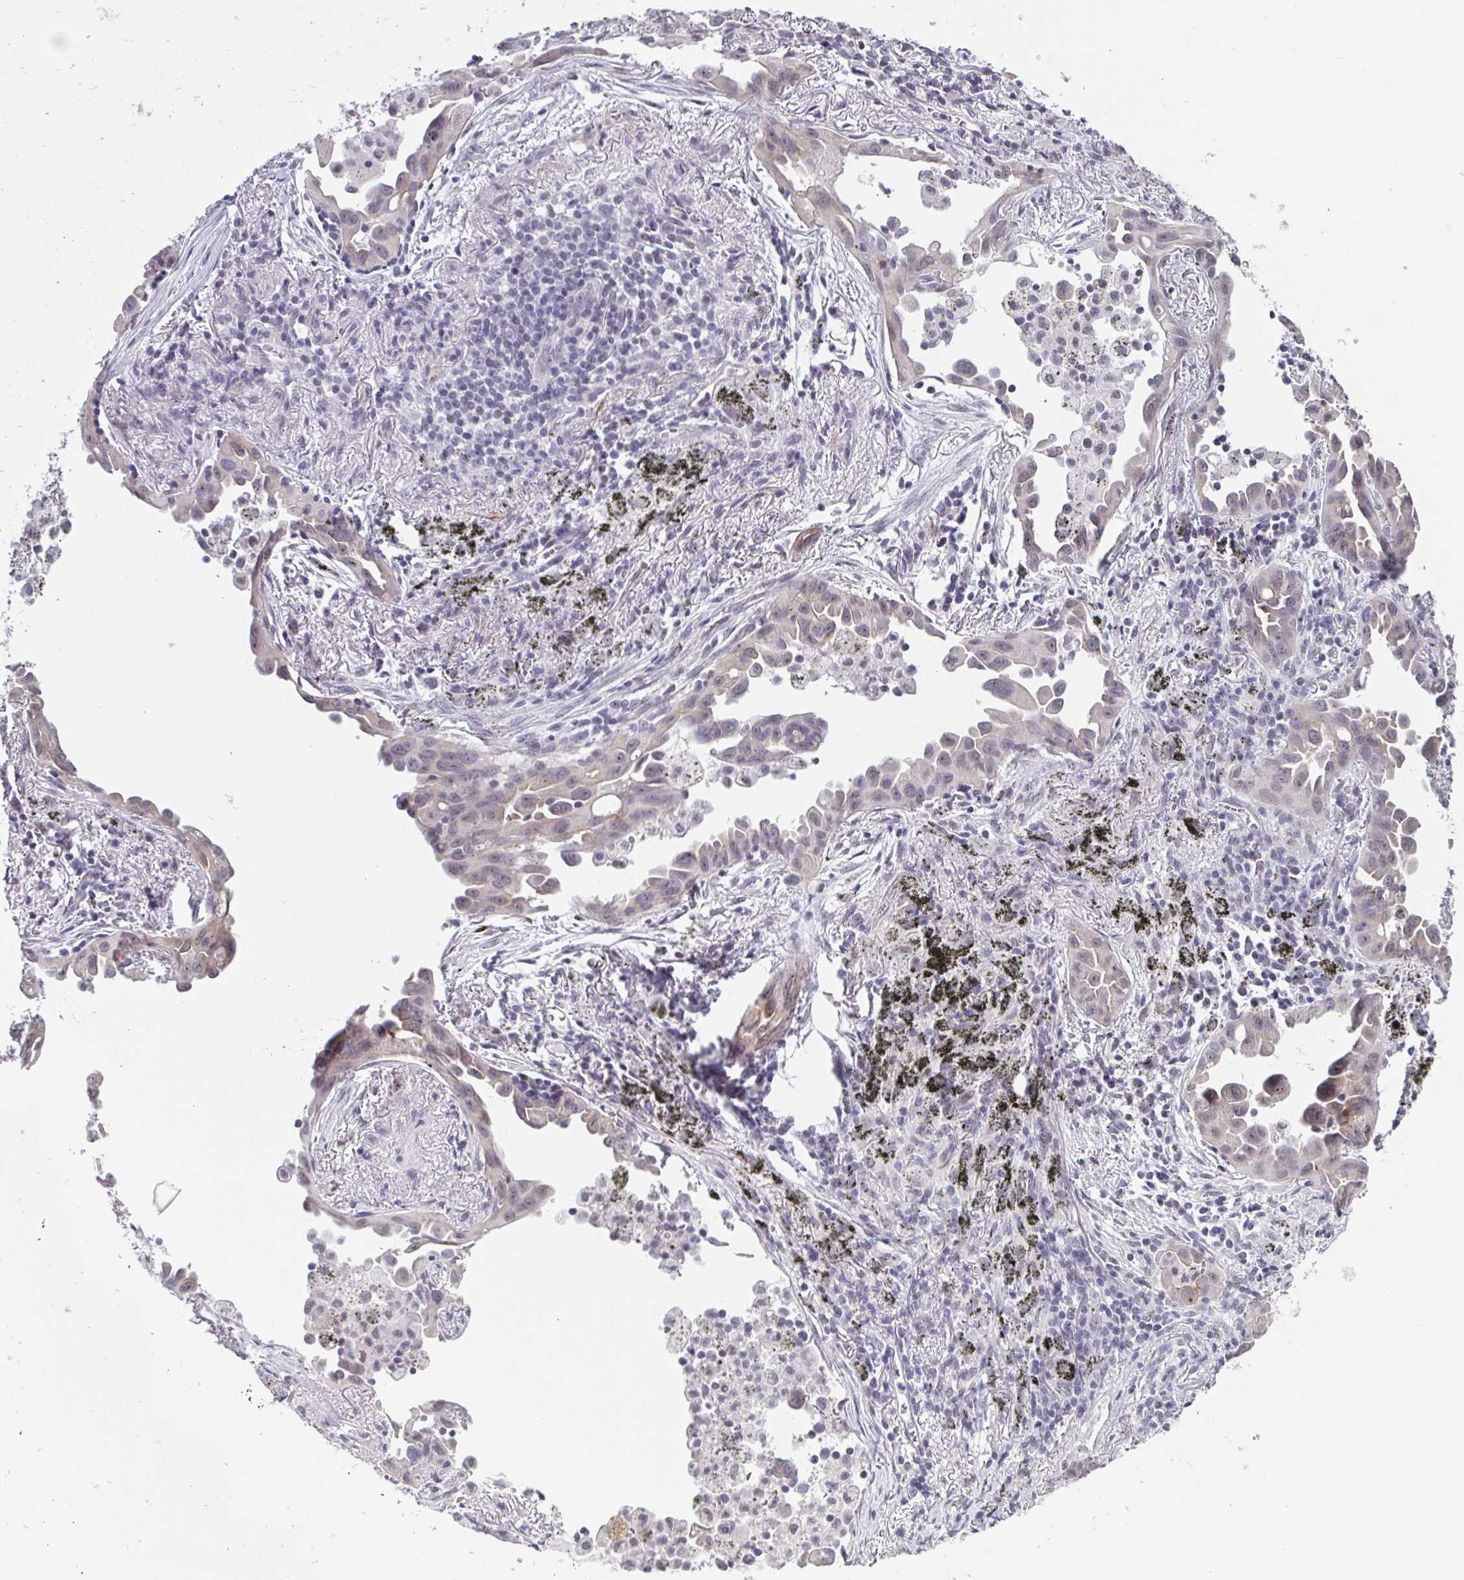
{"staining": {"intensity": "moderate", "quantity": "25%-75%", "location": "cytoplasmic/membranous"}, "tissue": "lung cancer", "cell_type": "Tumor cells", "image_type": "cancer", "snomed": [{"axis": "morphology", "description": "Adenocarcinoma, NOS"}, {"axis": "topography", "description": "Lung"}], "caption": "There is medium levels of moderate cytoplasmic/membranous staining in tumor cells of lung adenocarcinoma, as demonstrated by immunohistochemical staining (brown color).", "gene": "TMEM92", "patient": {"sex": "male", "age": 68}}